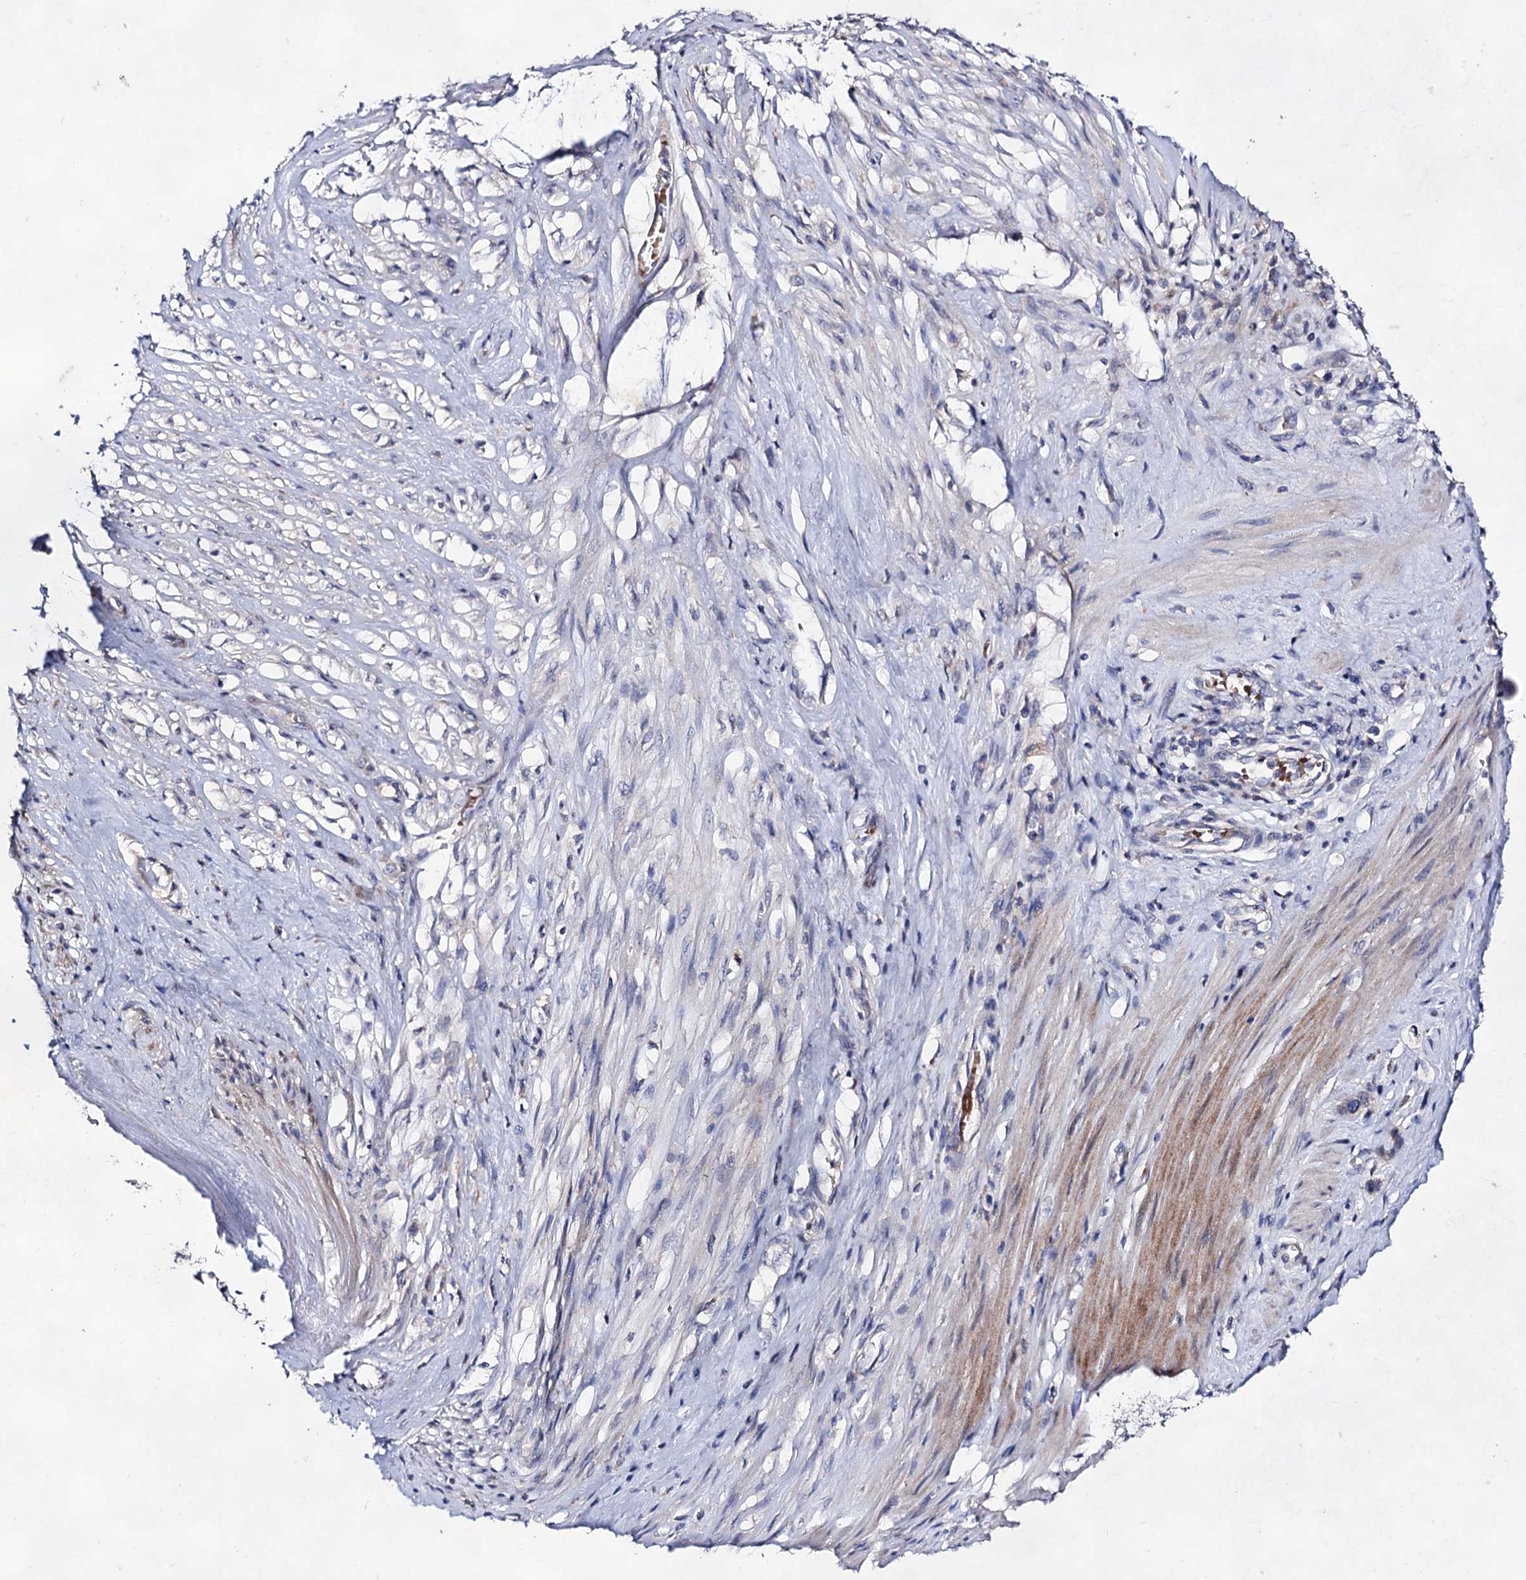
{"staining": {"intensity": "negative", "quantity": "none", "location": "none"}, "tissue": "stomach cancer", "cell_type": "Tumor cells", "image_type": "cancer", "snomed": [{"axis": "morphology", "description": "Adenocarcinoma, NOS"}, {"axis": "morphology", "description": "Adenocarcinoma, High grade"}, {"axis": "topography", "description": "Stomach, upper"}, {"axis": "topography", "description": "Stomach, lower"}], "caption": "Immunohistochemistry (IHC) image of neoplastic tissue: human adenocarcinoma (stomach) stained with DAB demonstrates no significant protein positivity in tumor cells.", "gene": "PLIN1", "patient": {"sex": "female", "age": 65}}